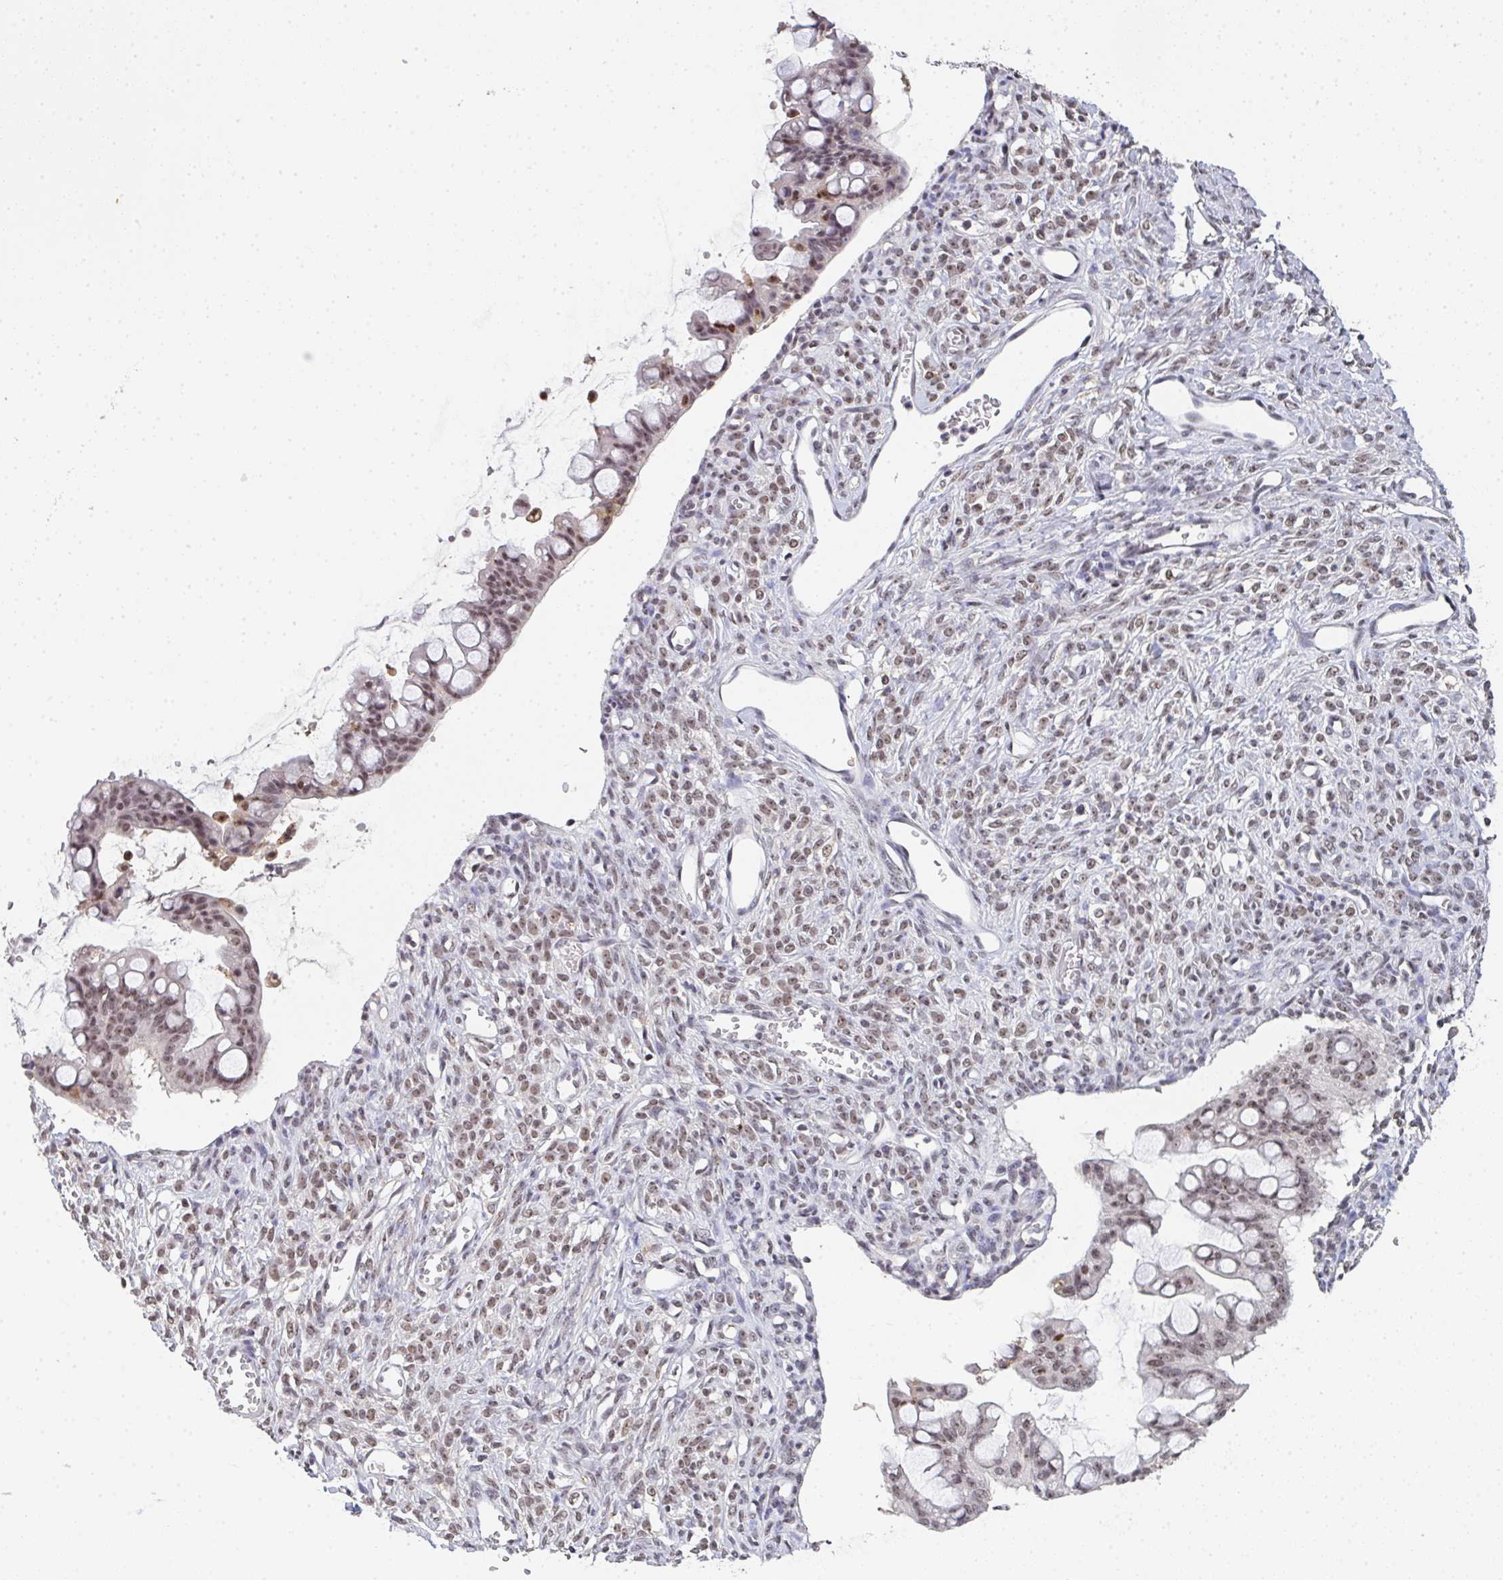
{"staining": {"intensity": "moderate", "quantity": ">75%", "location": "nuclear"}, "tissue": "ovarian cancer", "cell_type": "Tumor cells", "image_type": "cancer", "snomed": [{"axis": "morphology", "description": "Cystadenocarcinoma, mucinous, NOS"}, {"axis": "topography", "description": "Ovary"}], "caption": "A high-resolution photomicrograph shows IHC staining of mucinous cystadenocarcinoma (ovarian), which demonstrates moderate nuclear expression in approximately >75% of tumor cells. The staining is performed using DAB brown chromogen to label protein expression. The nuclei are counter-stained blue using hematoxylin.", "gene": "DKC1", "patient": {"sex": "female", "age": 73}}